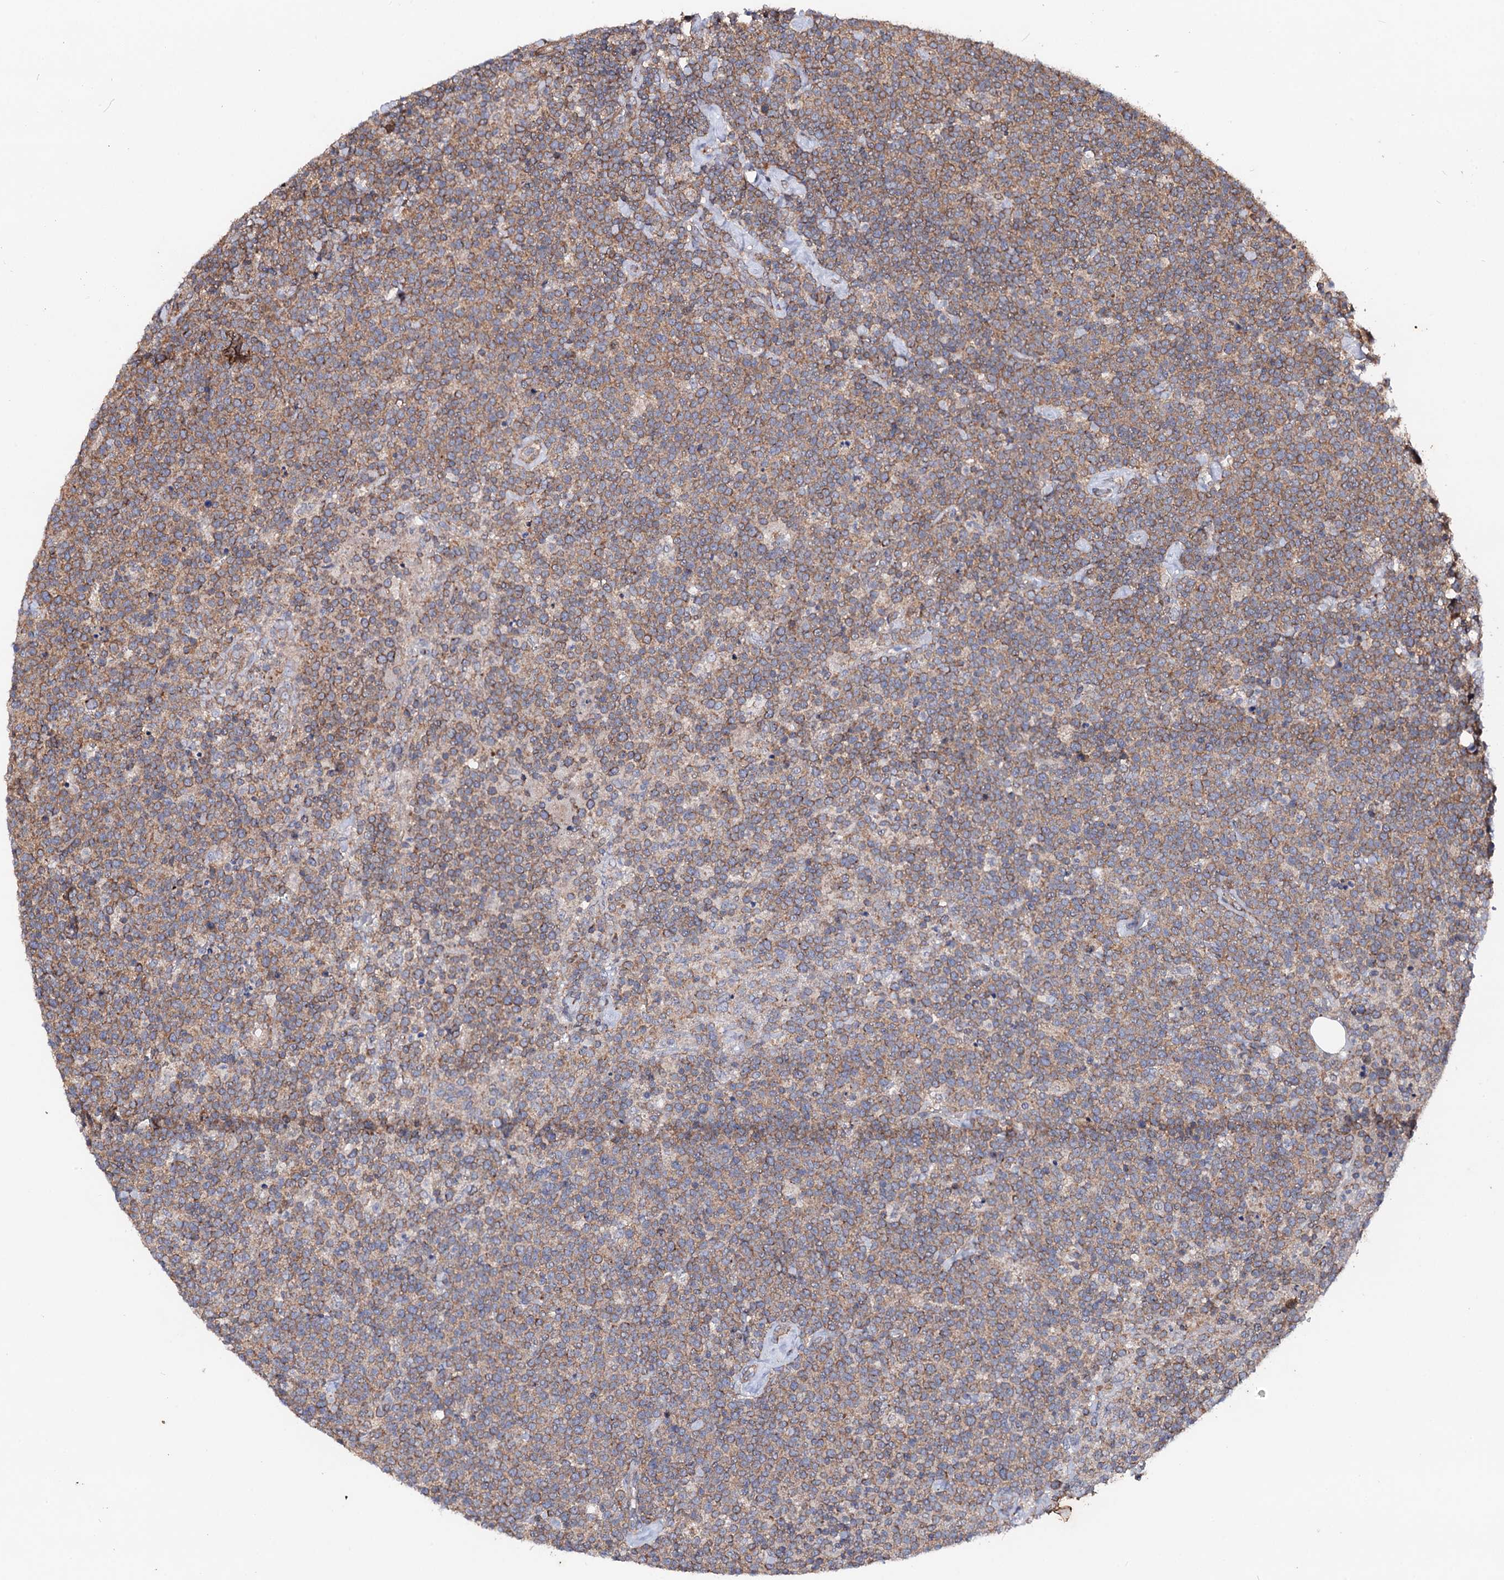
{"staining": {"intensity": "moderate", "quantity": "25%-75%", "location": "cytoplasmic/membranous"}, "tissue": "lymphoma", "cell_type": "Tumor cells", "image_type": "cancer", "snomed": [{"axis": "morphology", "description": "Malignant lymphoma, non-Hodgkin's type, High grade"}, {"axis": "topography", "description": "Lymph node"}], "caption": "This image demonstrates lymphoma stained with immunohistochemistry to label a protein in brown. The cytoplasmic/membranous of tumor cells show moderate positivity for the protein. Nuclei are counter-stained blue.", "gene": "DYDC1", "patient": {"sex": "male", "age": 61}}